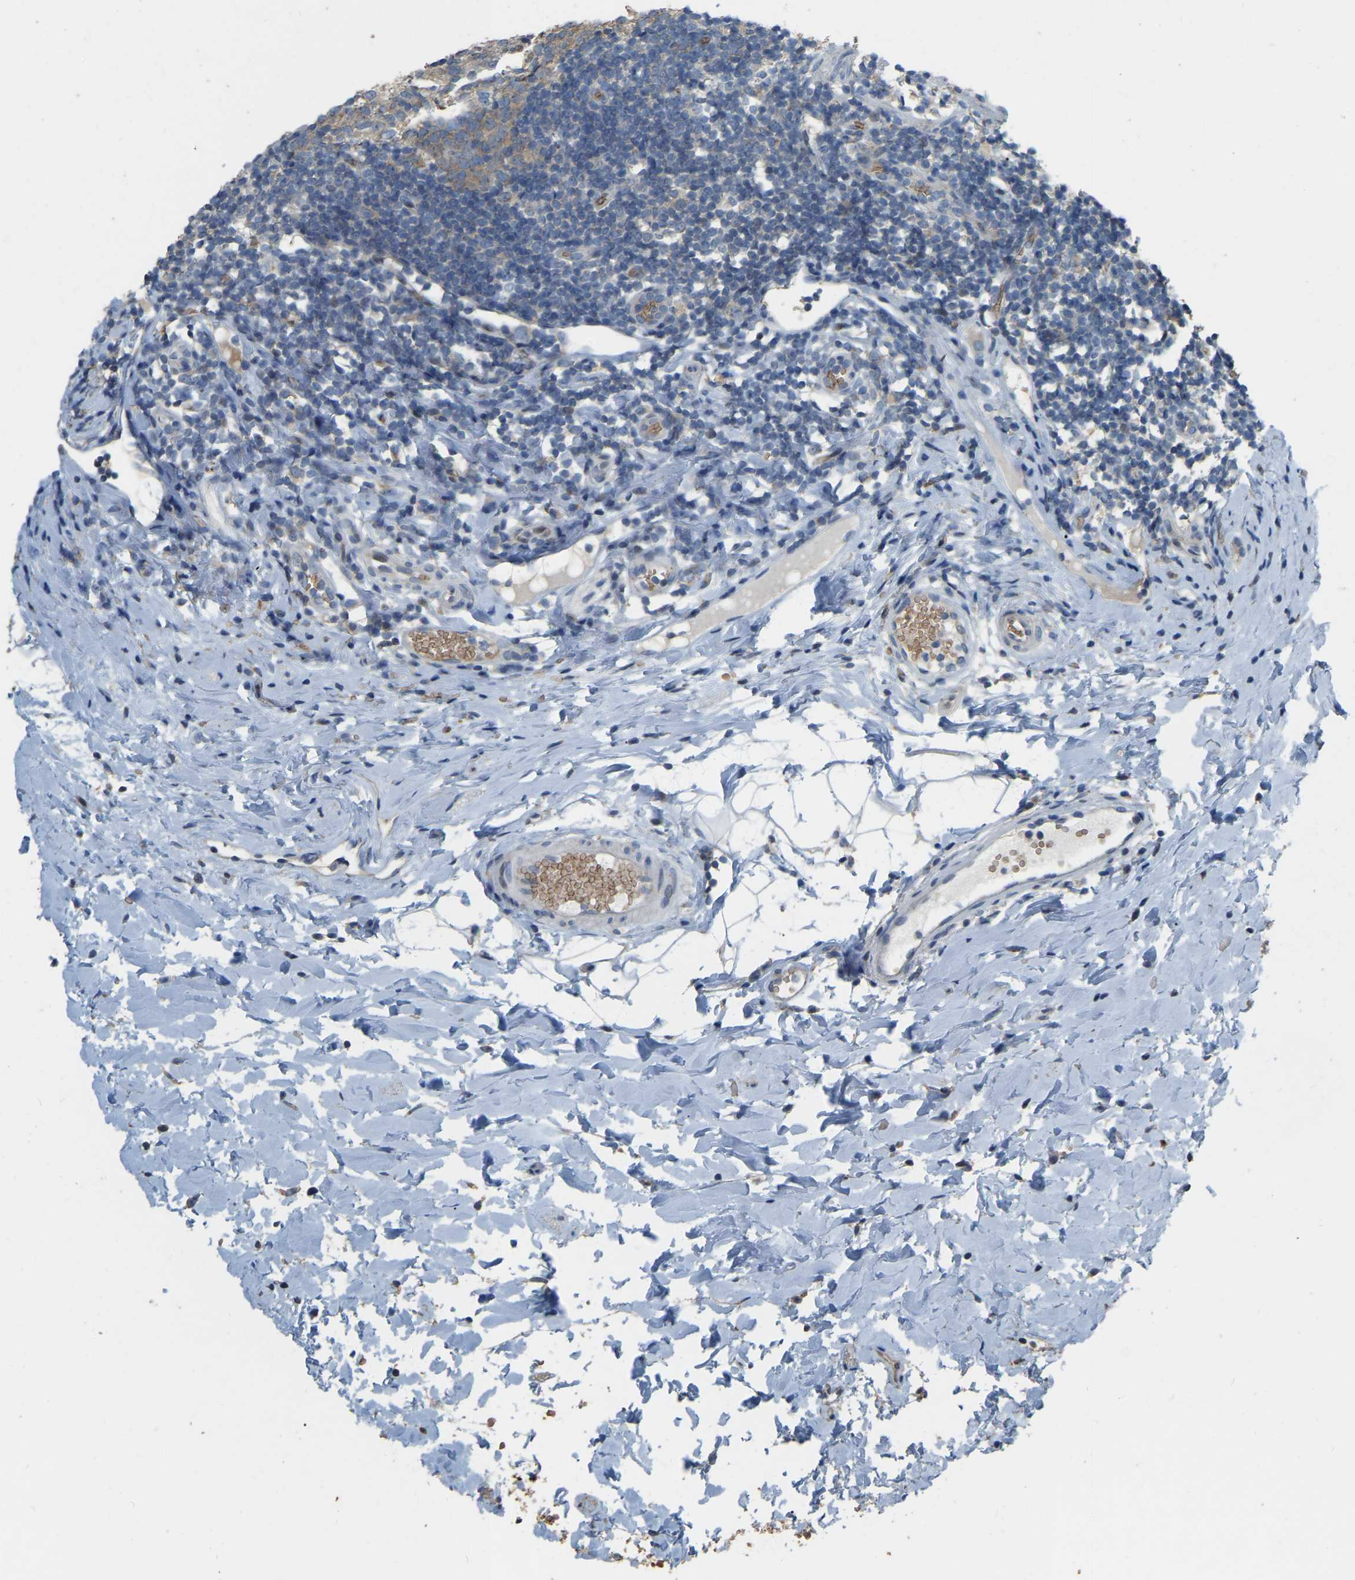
{"staining": {"intensity": "moderate", "quantity": "25%-75%", "location": "cytoplasmic/membranous"}, "tissue": "appendix", "cell_type": "Glandular cells", "image_type": "normal", "snomed": [{"axis": "morphology", "description": "Normal tissue, NOS"}, {"axis": "topography", "description": "Appendix"}], "caption": "Human appendix stained for a protein (brown) displays moderate cytoplasmic/membranous positive positivity in approximately 25%-75% of glandular cells.", "gene": "CFAP298", "patient": {"sex": "female", "age": 20}}